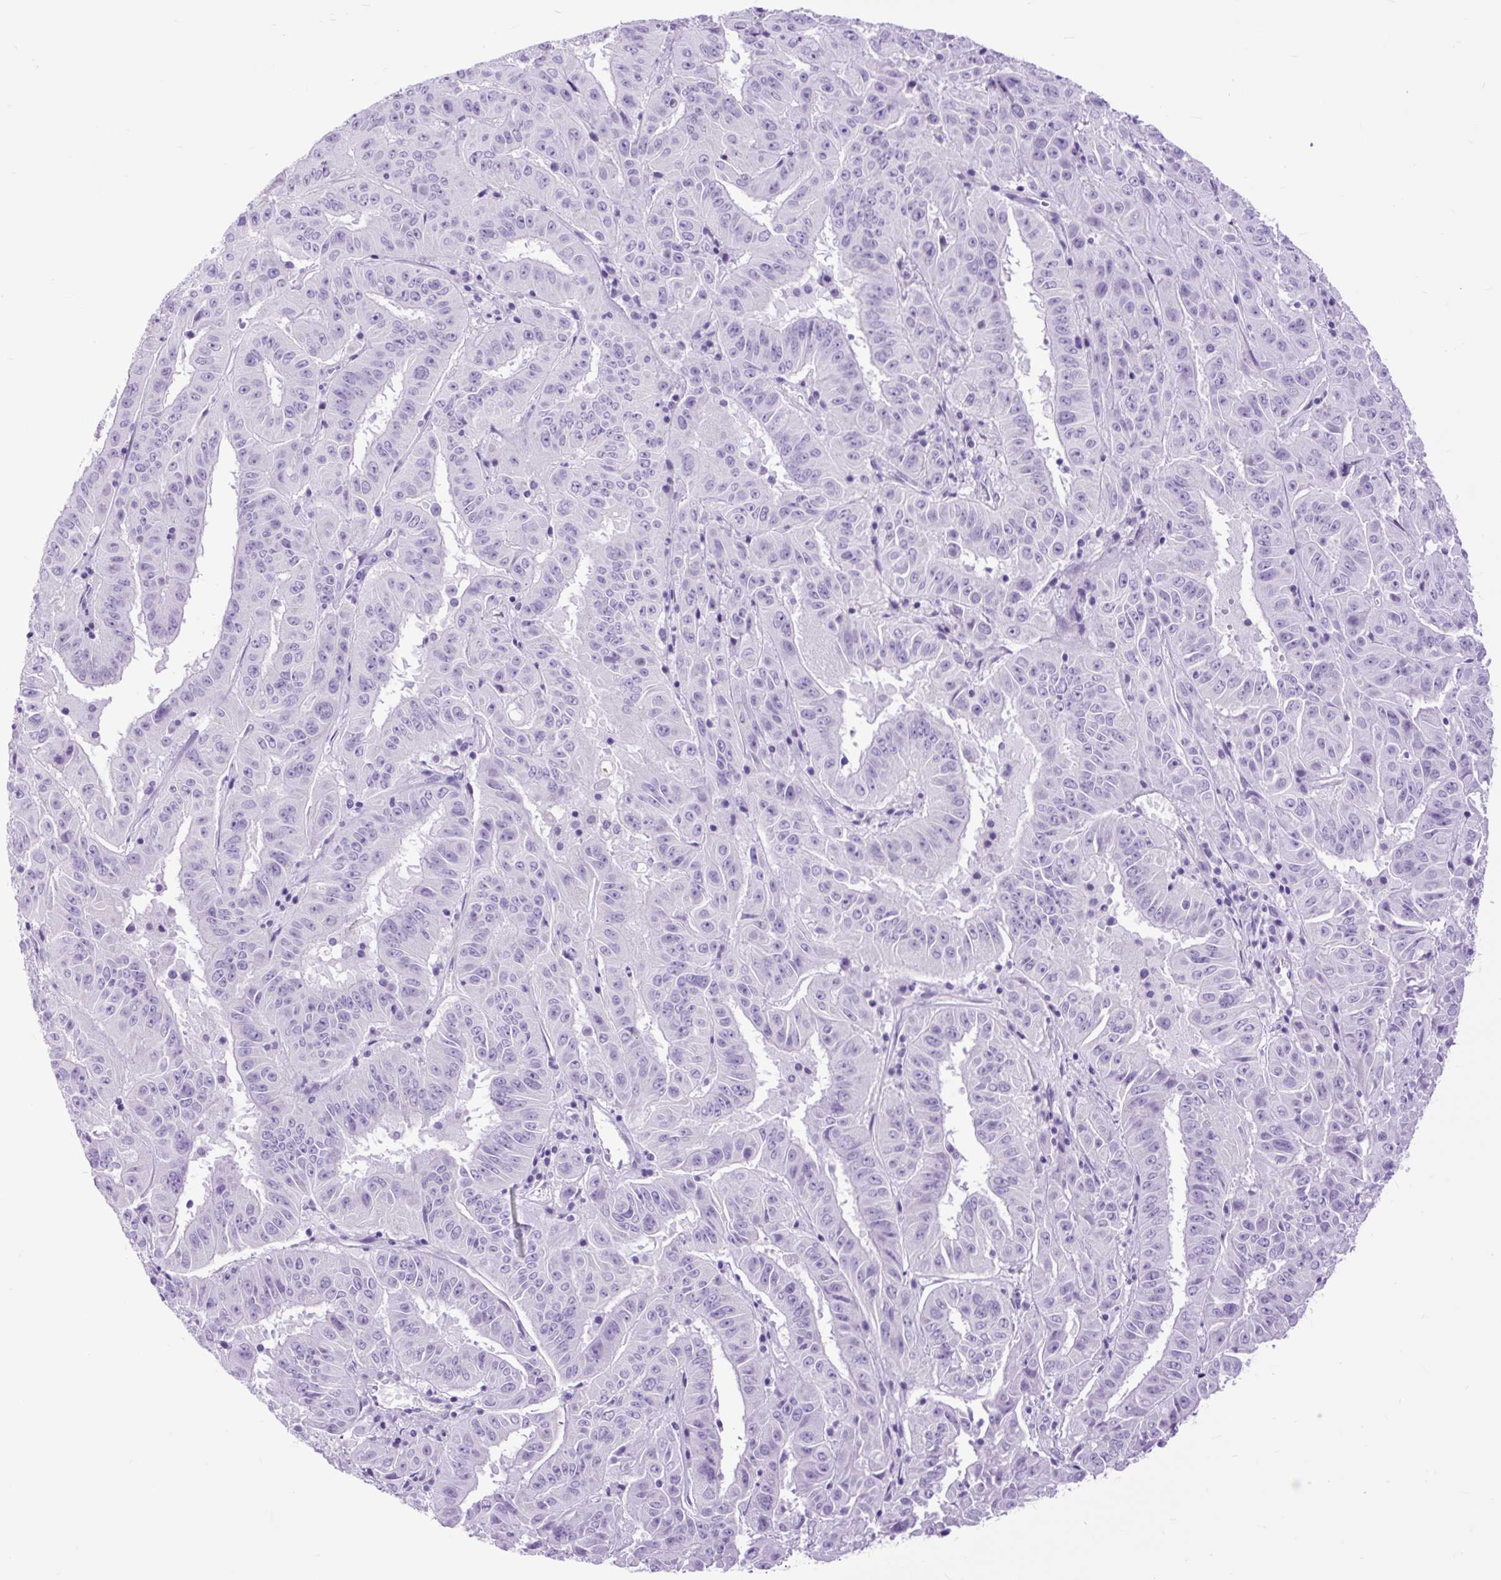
{"staining": {"intensity": "negative", "quantity": "none", "location": "none"}, "tissue": "pancreatic cancer", "cell_type": "Tumor cells", "image_type": "cancer", "snomed": [{"axis": "morphology", "description": "Adenocarcinoma, NOS"}, {"axis": "topography", "description": "Pancreas"}], "caption": "A high-resolution histopathology image shows immunohistochemistry staining of pancreatic adenocarcinoma, which demonstrates no significant positivity in tumor cells.", "gene": "DPP6", "patient": {"sex": "male", "age": 63}}